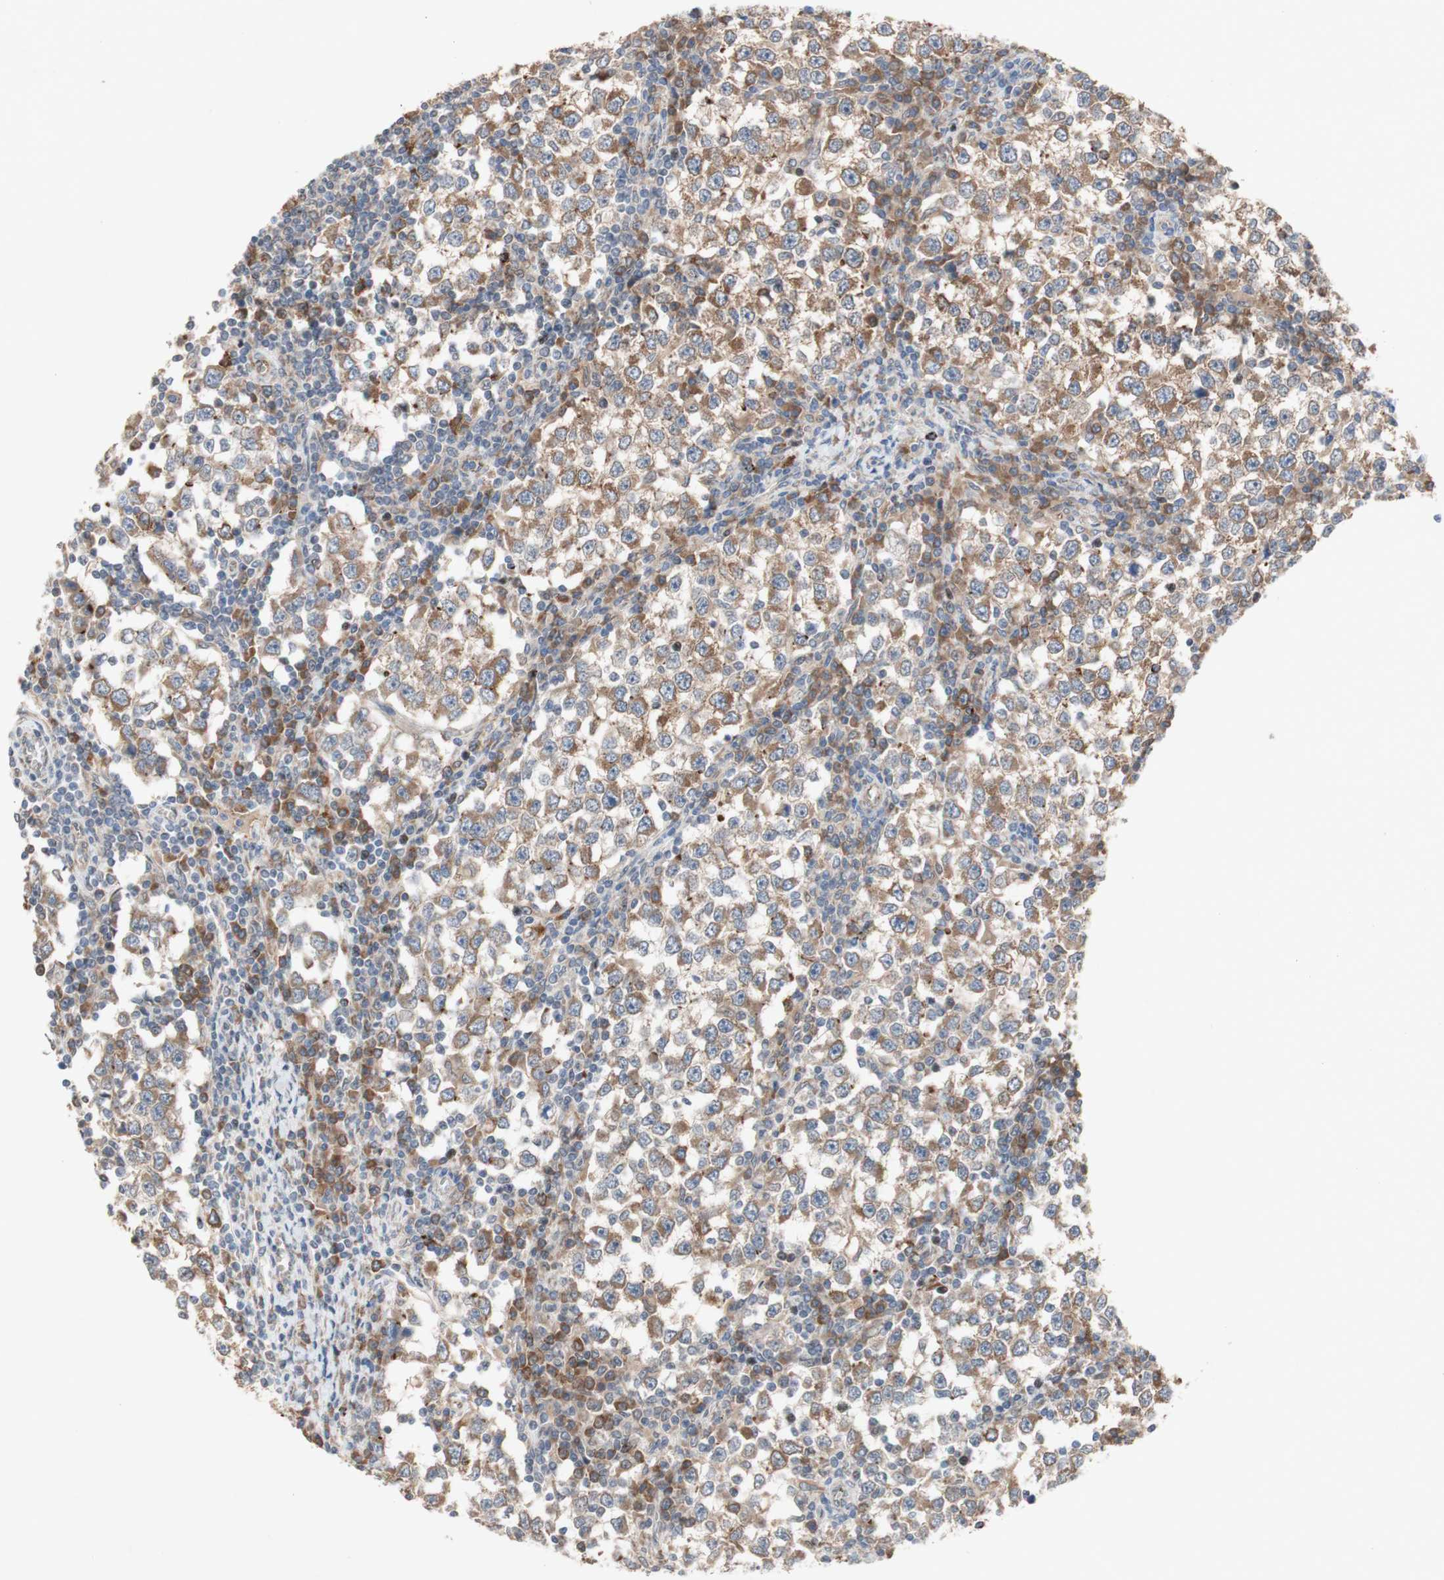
{"staining": {"intensity": "moderate", "quantity": ">75%", "location": "cytoplasmic/membranous"}, "tissue": "testis cancer", "cell_type": "Tumor cells", "image_type": "cancer", "snomed": [{"axis": "morphology", "description": "Seminoma, NOS"}, {"axis": "topography", "description": "Testis"}], "caption": "Protein expression analysis of testis cancer (seminoma) reveals moderate cytoplasmic/membranous staining in approximately >75% of tumor cells.", "gene": "PDGFB", "patient": {"sex": "male", "age": 65}}